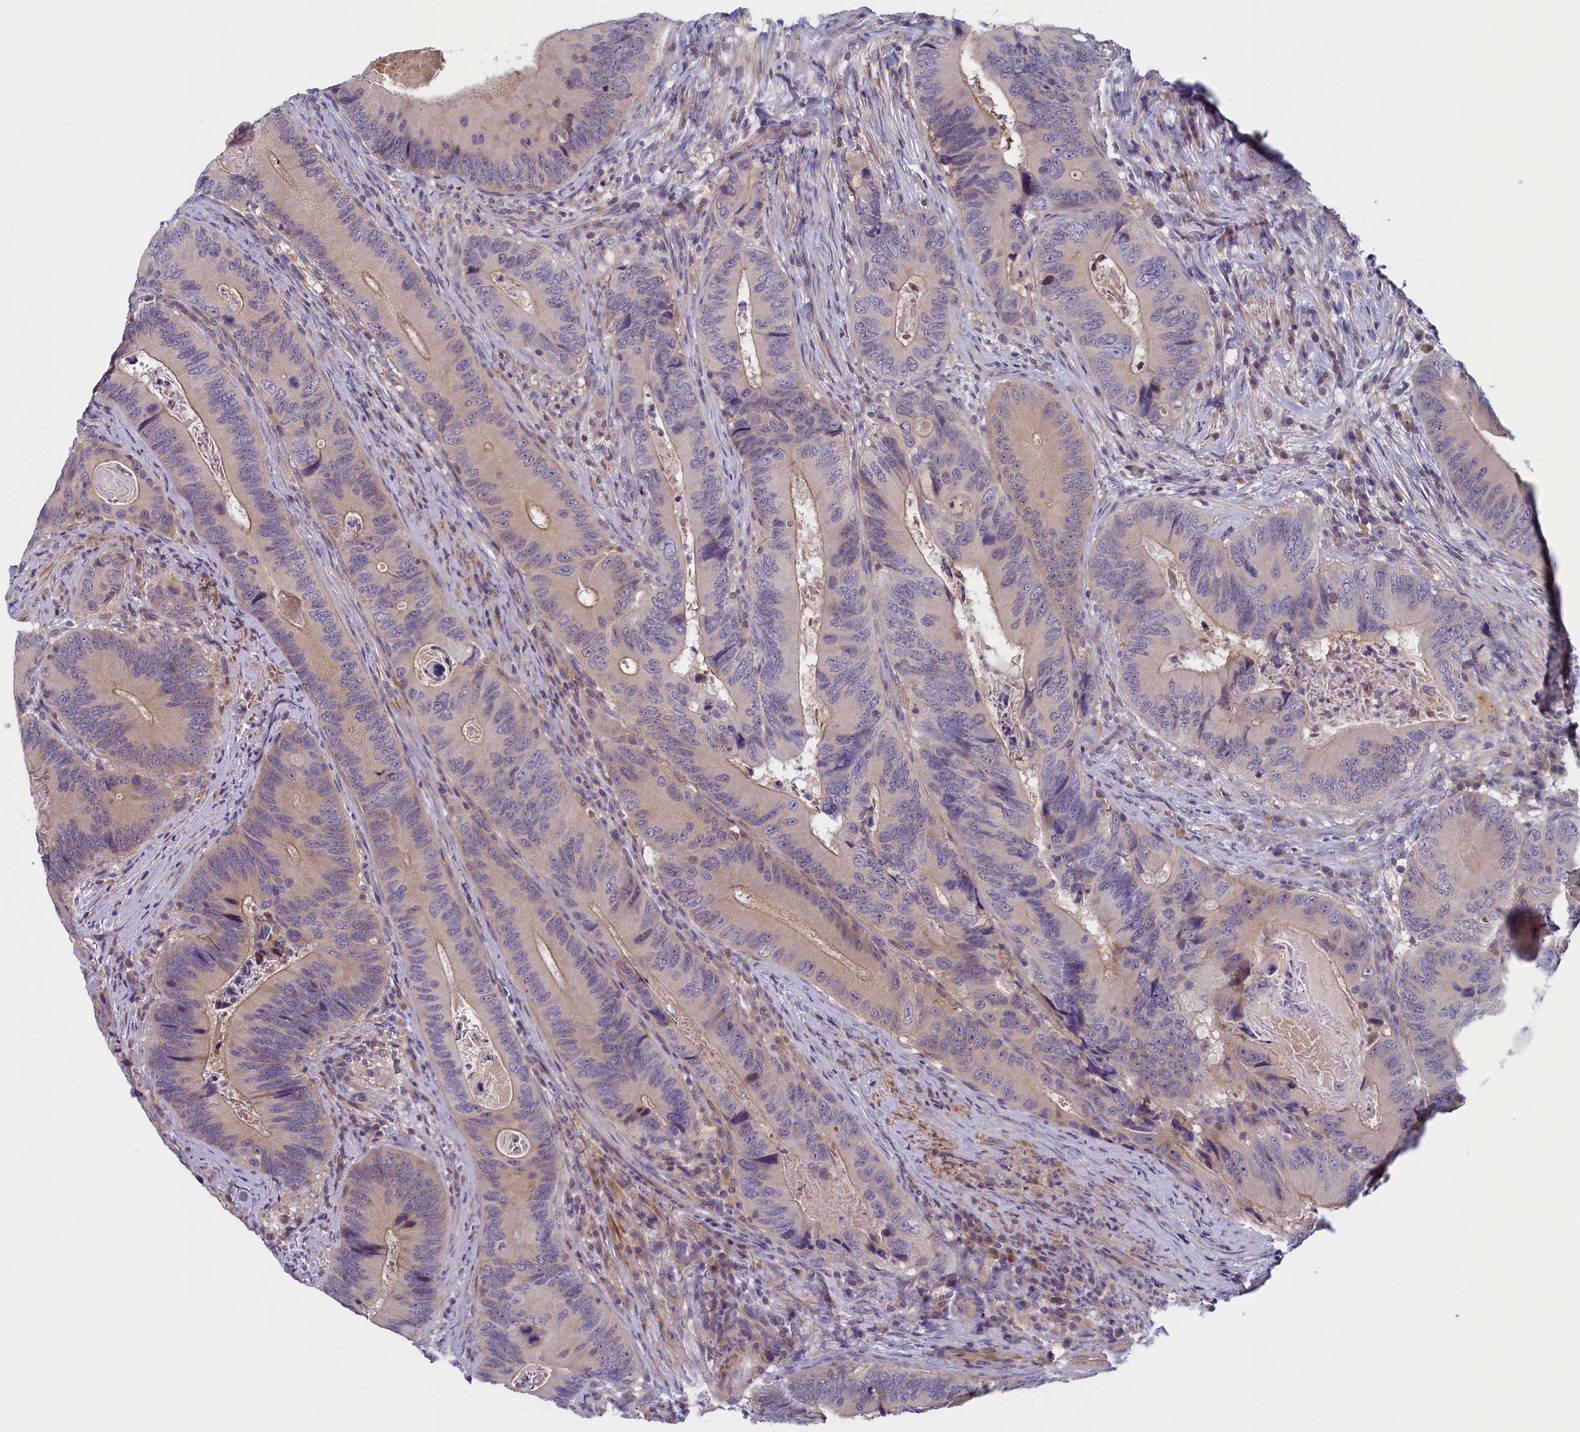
{"staining": {"intensity": "weak", "quantity": "25%-75%", "location": "cytoplasmic/membranous"}, "tissue": "colorectal cancer", "cell_type": "Tumor cells", "image_type": "cancer", "snomed": [{"axis": "morphology", "description": "Adenocarcinoma, NOS"}, {"axis": "topography", "description": "Colon"}], "caption": "There is low levels of weak cytoplasmic/membranous staining in tumor cells of adenocarcinoma (colorectal), as demonstrated by immunohistochemical staining (brown color).", "gene": "NUBP1", "patient": {"sex": "male", "age": 84}}